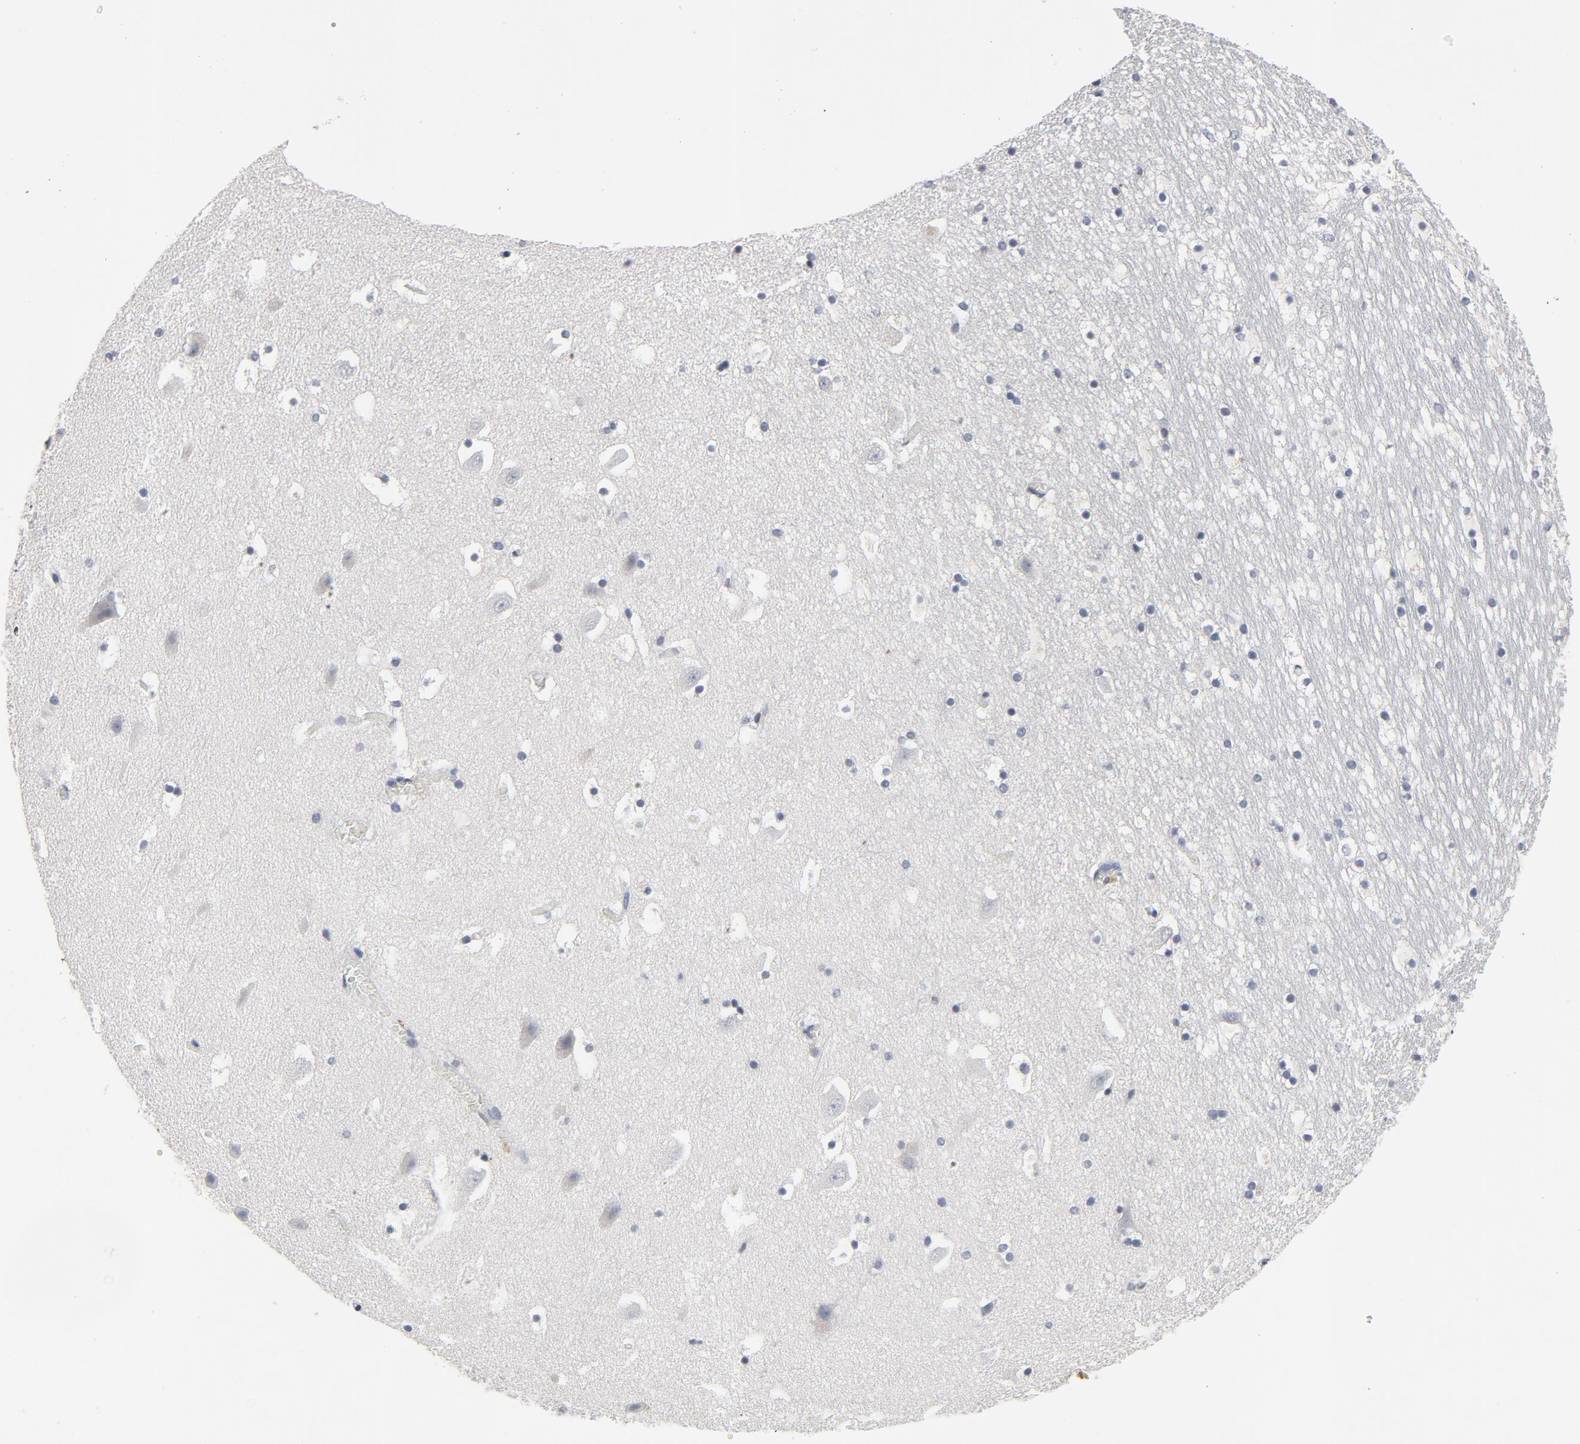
{"staining": {"intensity": "negative", "quantity": "none", "location": "none"}, "tissue": "hippocampus", "cell_type": "Glial cells", "image_type": "normal", "snomed": [{"axis": "morphology", "description": "Normal tissue, NOS"}, {"axis": "topography", "description": "Hippocampus"}], "caption": "Glial cells show no significant positivity in unremarkable hippocampus. (DAB immunohistochemistry with hematoxylin counter stain).", "gene": "TCL1A", "patient": {"sex": "male", "age": 45}}